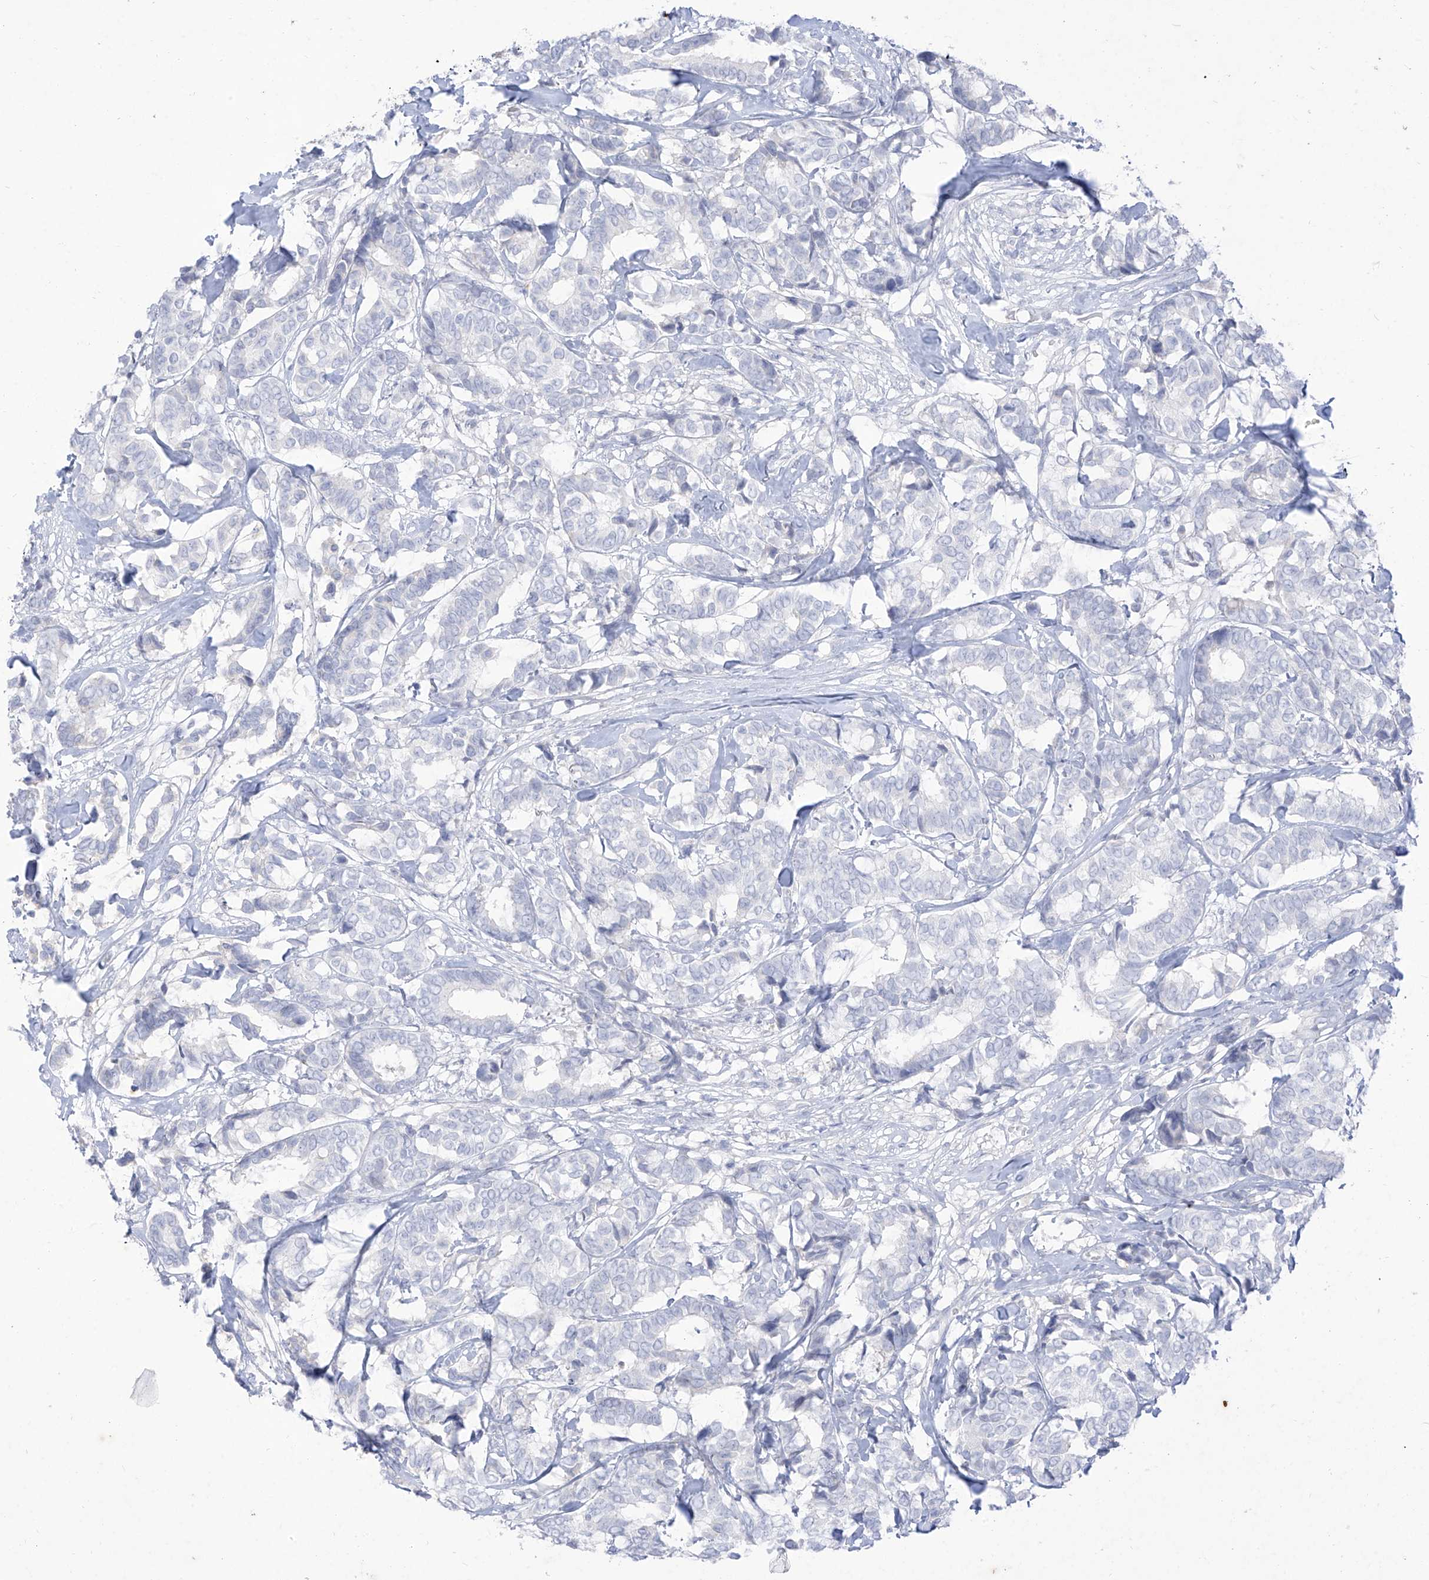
{"staining": {"intensity": "negative", "quantity": "none", "location": "none"}, "tissue": "breast cancer", "cell_type": "Tumor cells", "image_type": "cancer", "snomed": [{"axis": "morphology", "description": "Duct carcinoma"}, {"axis": "topography", "description": "Breast"}], "caption": "This is an immunohistochemistry (IHC) micrograph of human breast cancer (intraductal carcinoma). There is no staining in tumor cells.", "gene": "TGM4", "patient": {"sex": "female", "age": 87}}